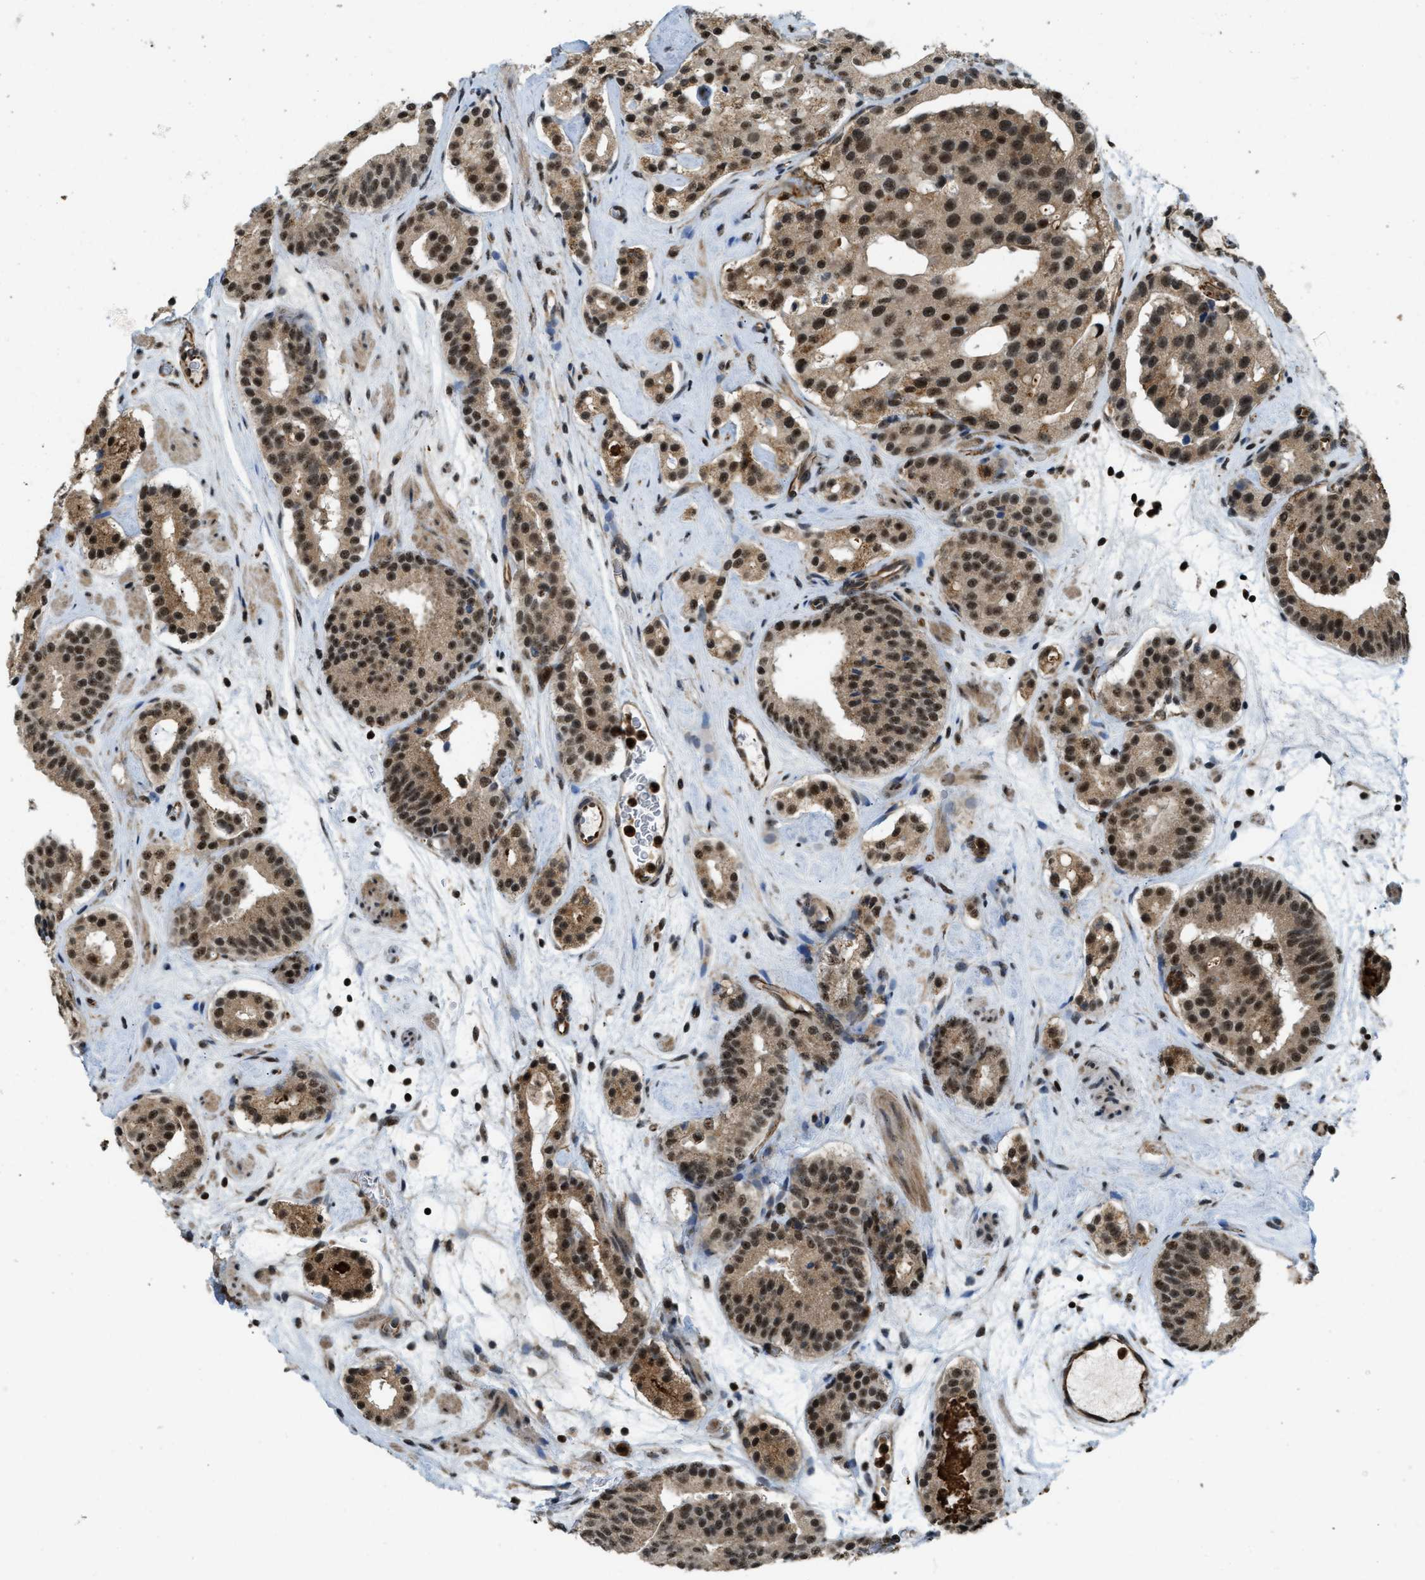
{"staining": {"intensity": "moderate", "quantity": ">75%", "location": "nuclear"}, "tissue": "prostate cancer", "cell_type": "Tumor cells", "image_type": "cancer", "snomed": [{"axis": "morphology", "description": "Adenocarcinoma, Low grade"}, {"axis": "topography", "description": "Prostate"}], "caption": "Prostate cancer stained with a brown dye exhibits moderate nuclear positive positivity in approximately >75% of tumor cells.", "gene": "E2F1", "patient": {"sex": "male", "age": 69}}